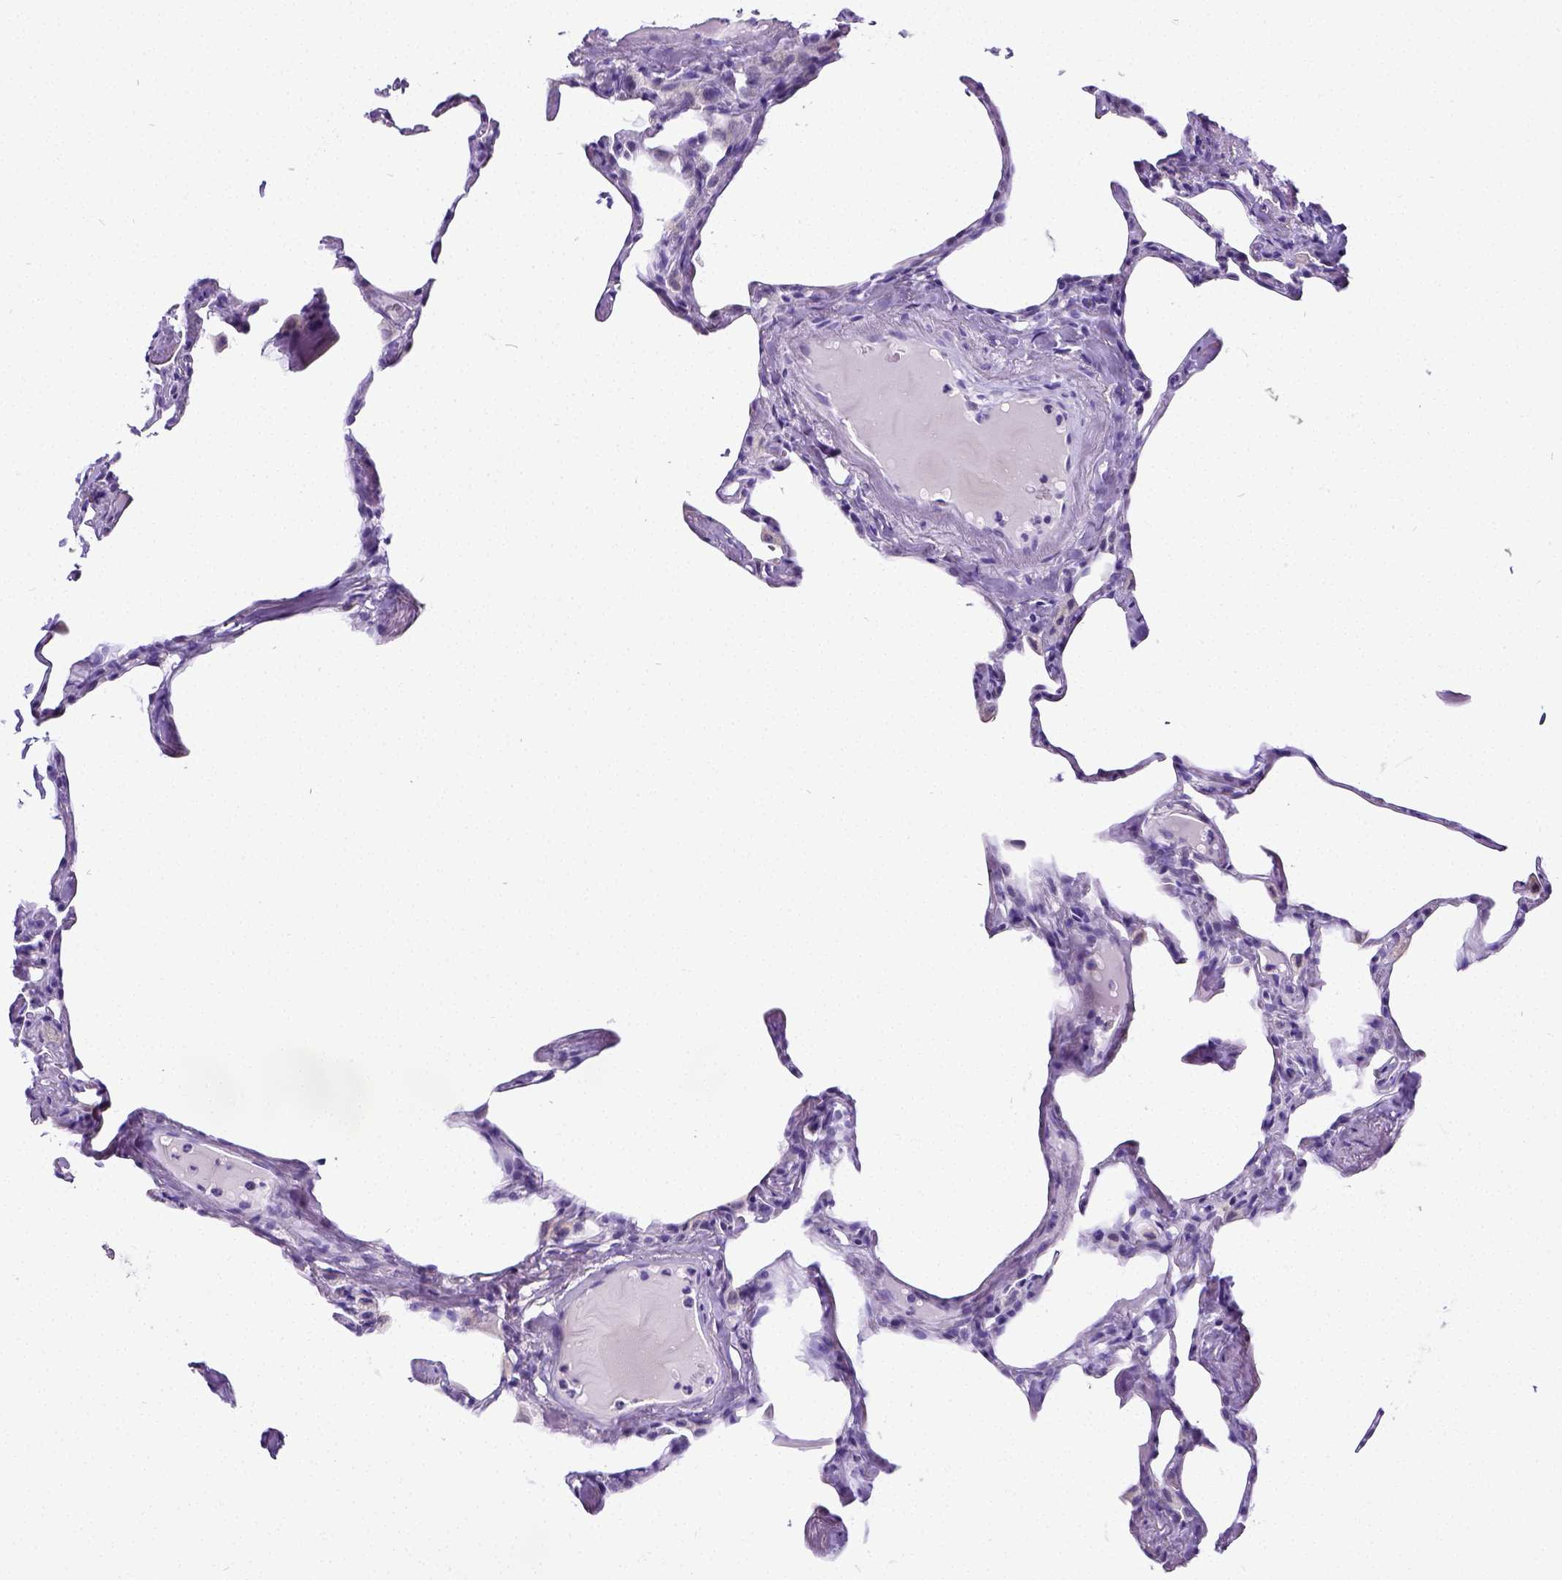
{"staining": {"intensity": "negative", "quantity": "none", "location": "none"}, "tissue": "lung", "cell_type": "Alveolar cells", "image_type": "normal", "snomed": [{"axis": "morphology", "description": "Normal tissue, NOS"}, {"axis": "topography", "description": "Lung"}], "caption": "Immunohistochemistry (IHC) of unremarkable lung shows no positivity in alveolar cells. (Immunohistochemistry, brightfield microscopy, high magnification).", "gene": "SATB2", "patient": {"sex": "male", "age": 65}}